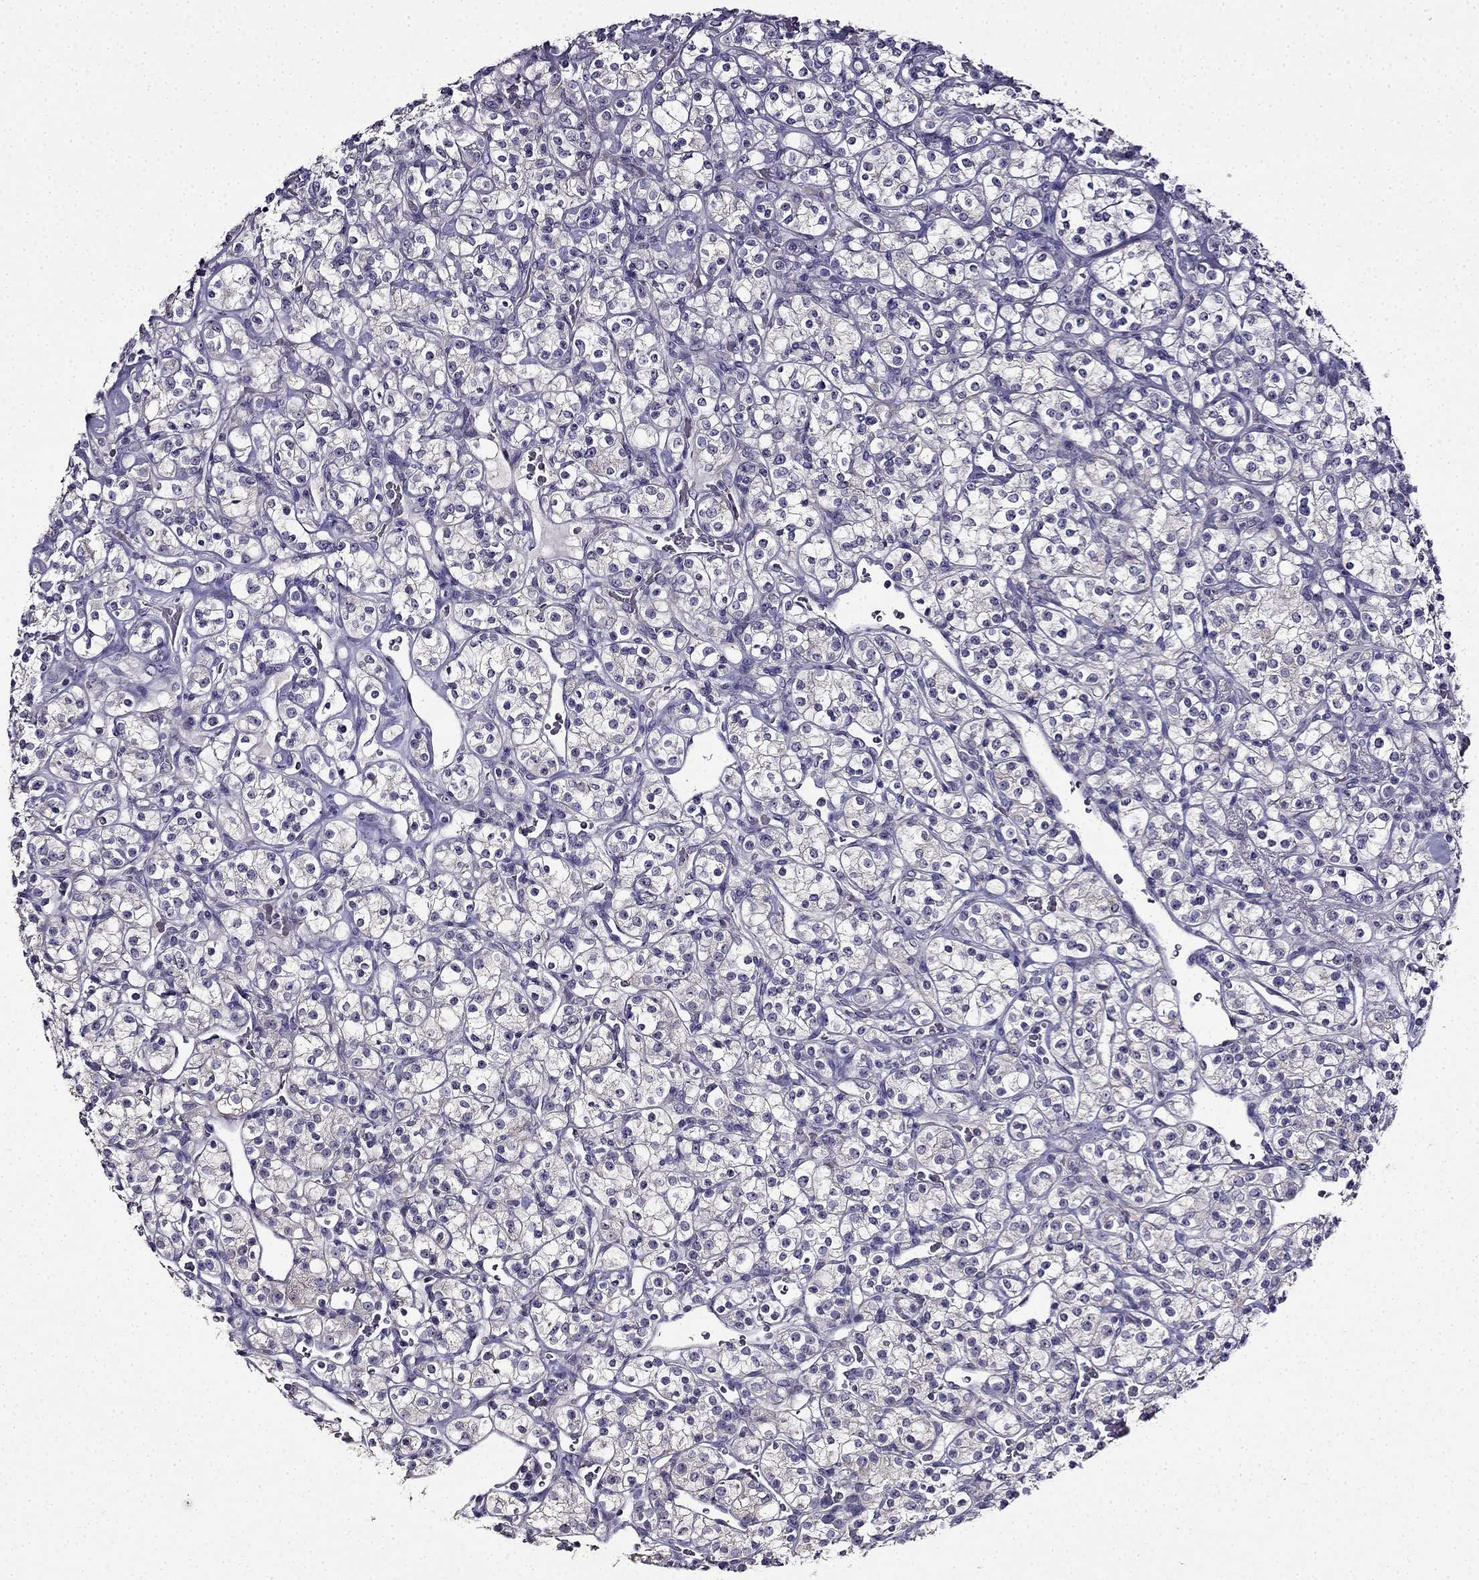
{"staining": {"intensity": "negative", "quantity": "none", "location": "none"}, "tissue": "renal cancer", "cell_type": "Tumor cells", "image_type": "cancer", "snomed": [{"axis": "morphology", "description": "Adenocarcinoma, NOS"}, {"axis": "topography", "description": "Kidney"}], "caption": "DAB (3,3'-diaminobenzidine) immunohistochemical staining of human adenocarcinoma (renal) reveals no significant expression in tumor cells.", "gene": "TMEM266", "patient": {"sex": "male", "age": 77}}